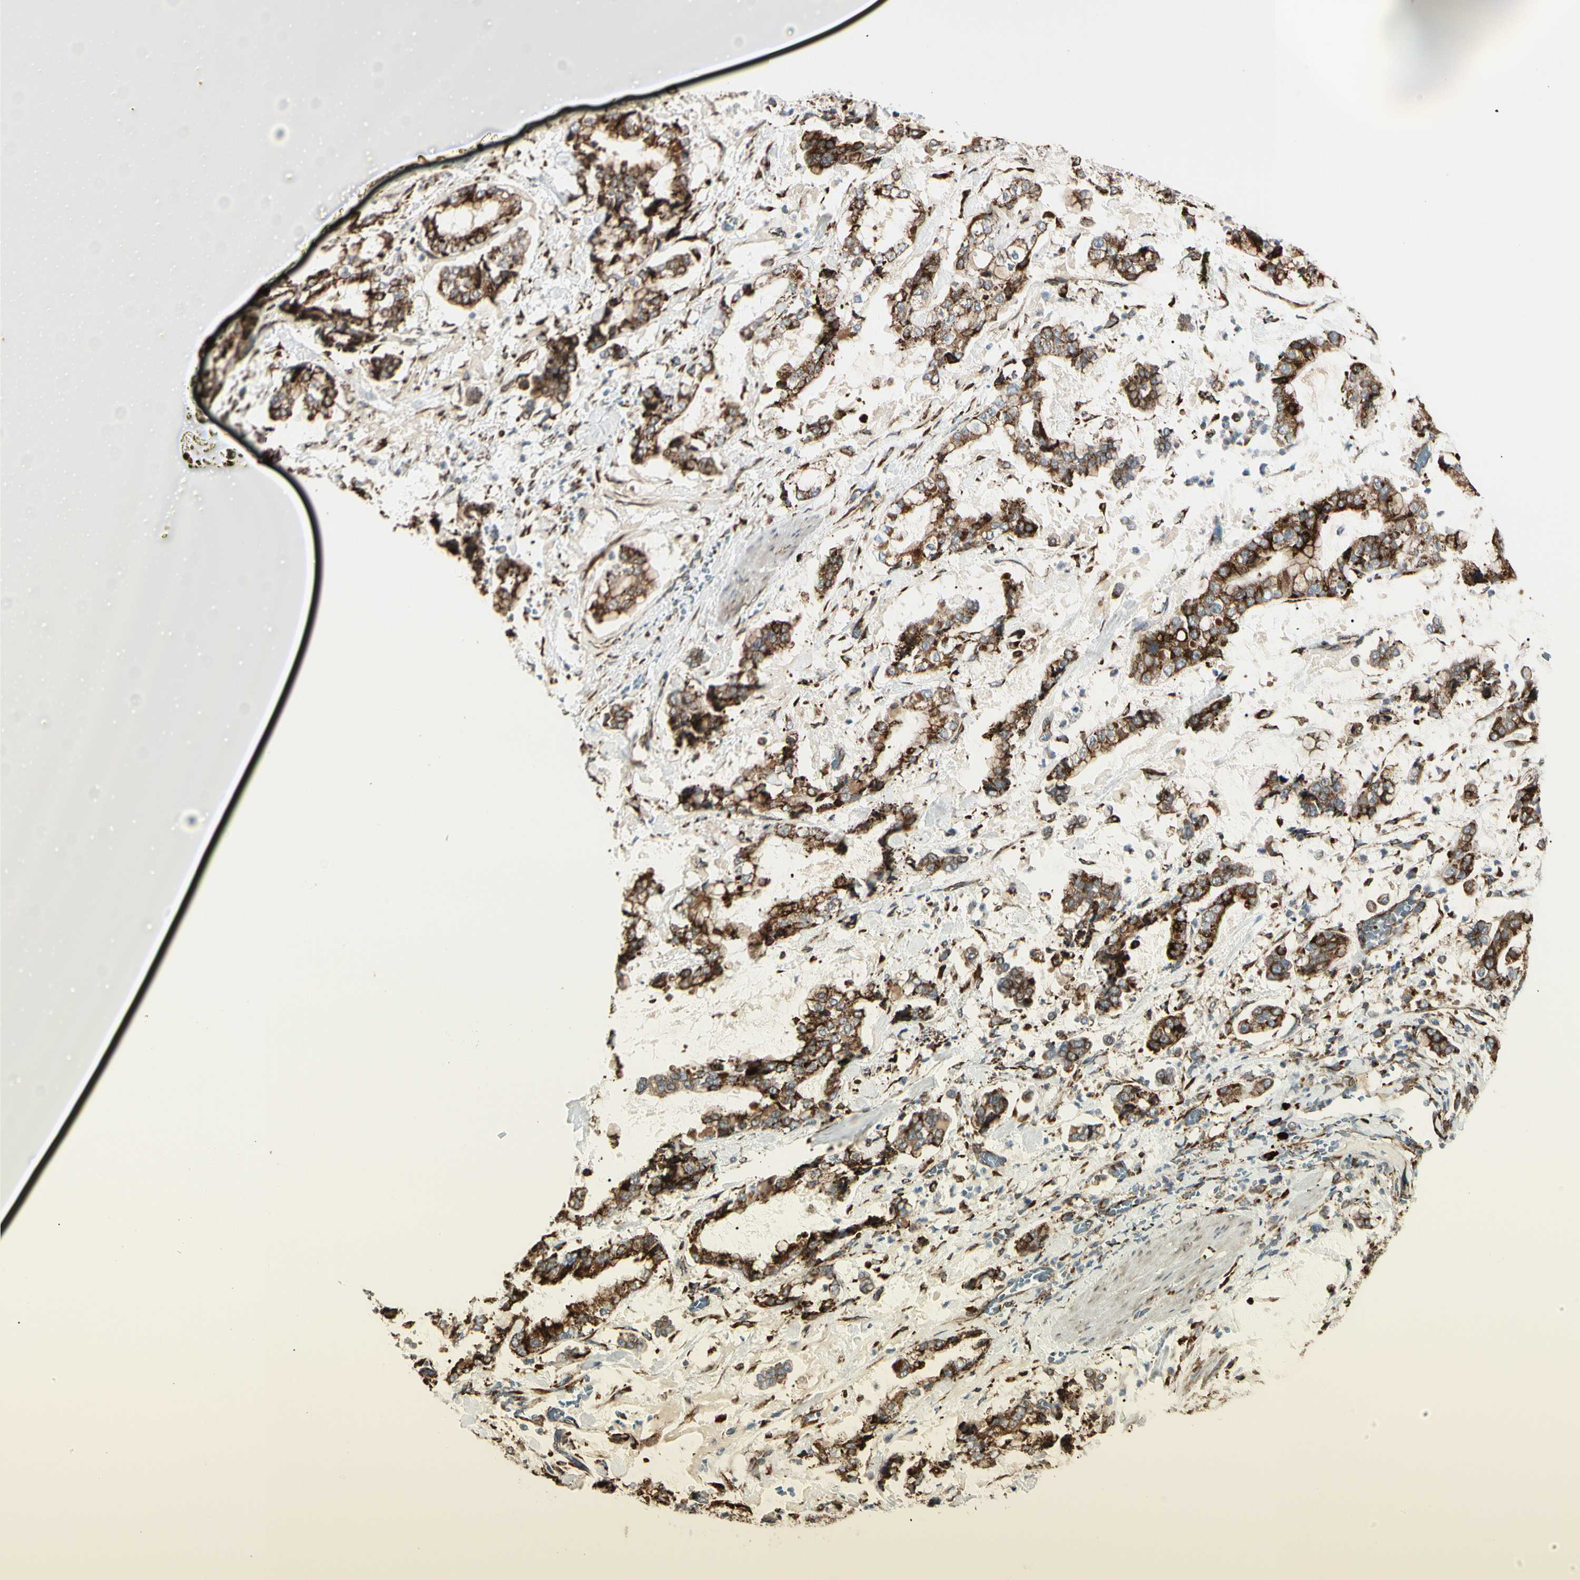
{"staining": {"intensity": "strong", "quantity": ">75%", "location": "cytoplasmic/membranous"}, "tissue": "stomach cancer", "cell_type": "Tumor cells", "image_type": "cancer", "snomed": [{"axis": "morphology", "description": "Normal tissue, NOS"}, {"axis": "morphology", "description": "Adenocarcinoma, NOS"}, {"axis": "topography", "description": "Stomach, upper"}, {"axis": "topography", "description": "Stomach"}], "caption": "Stomach cancer (adenocarcinoma) tissue exhibits strong cytoplasmic/membranous expression in approximately >75% of tumor cells, visualized by immunohistochemistry.", "gene": "HSP90B1", "patient": {"sex": "male", "age": 76}}